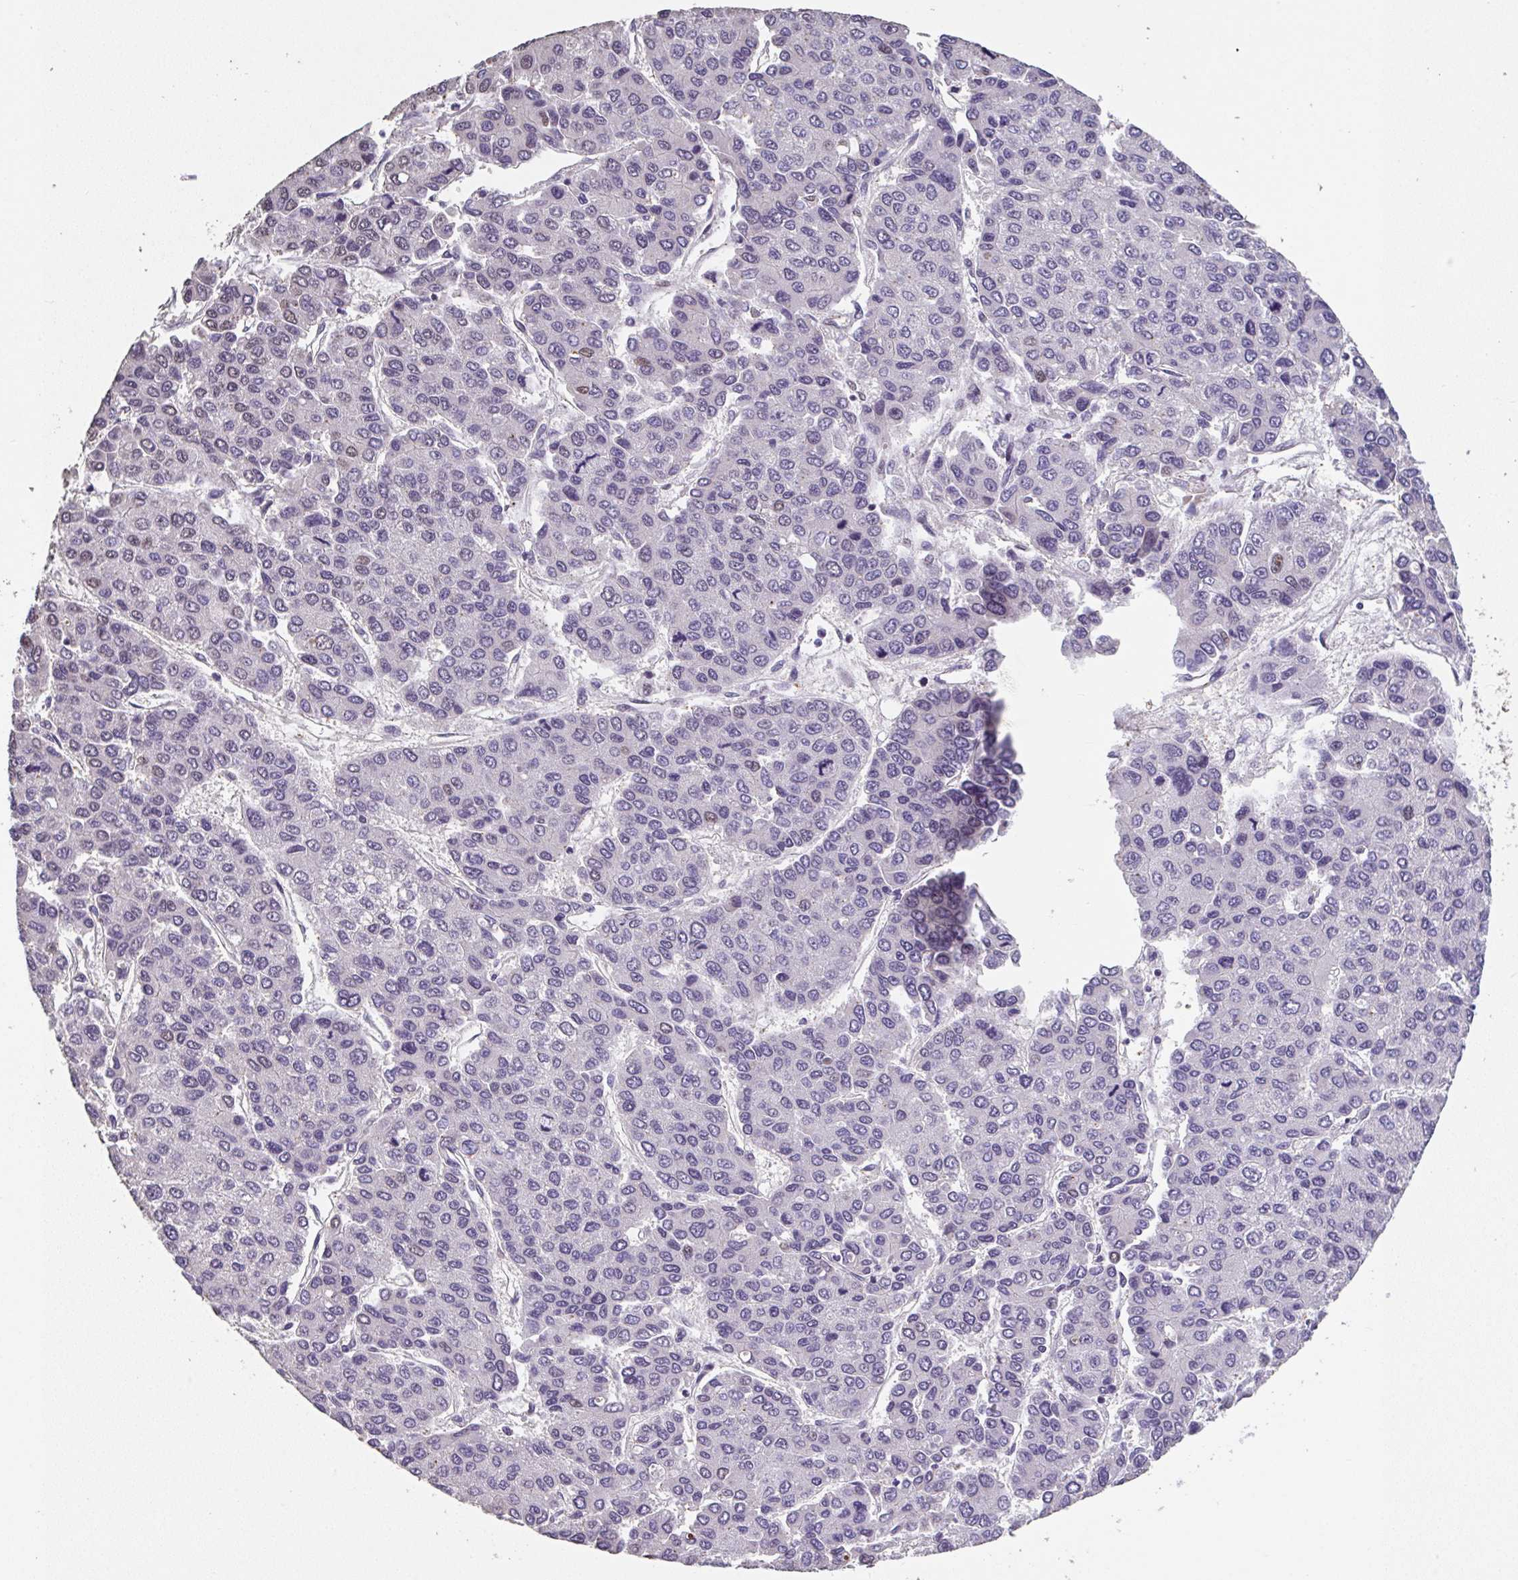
{"staining": {"intensity": "weak", "quantity": "<25%", "location": "nuclear"}, "tissue": "liver cancer", "cell_type": "Tumor cells", "image_type": "cancer", "snomed": [{"axis": "morphology", "description": "Carcinoma, Hepatocellular, NOS"}, {"axis": "topography", "description": "Liver"}], "caption": "IHC of human liver cancer demonstrates no expression in tumor cells. (Brightfield microscopy of DAB IHC at high magnification).", "gene": "RUNDC3B", "patient": {"sex": "female", "age": 66}}